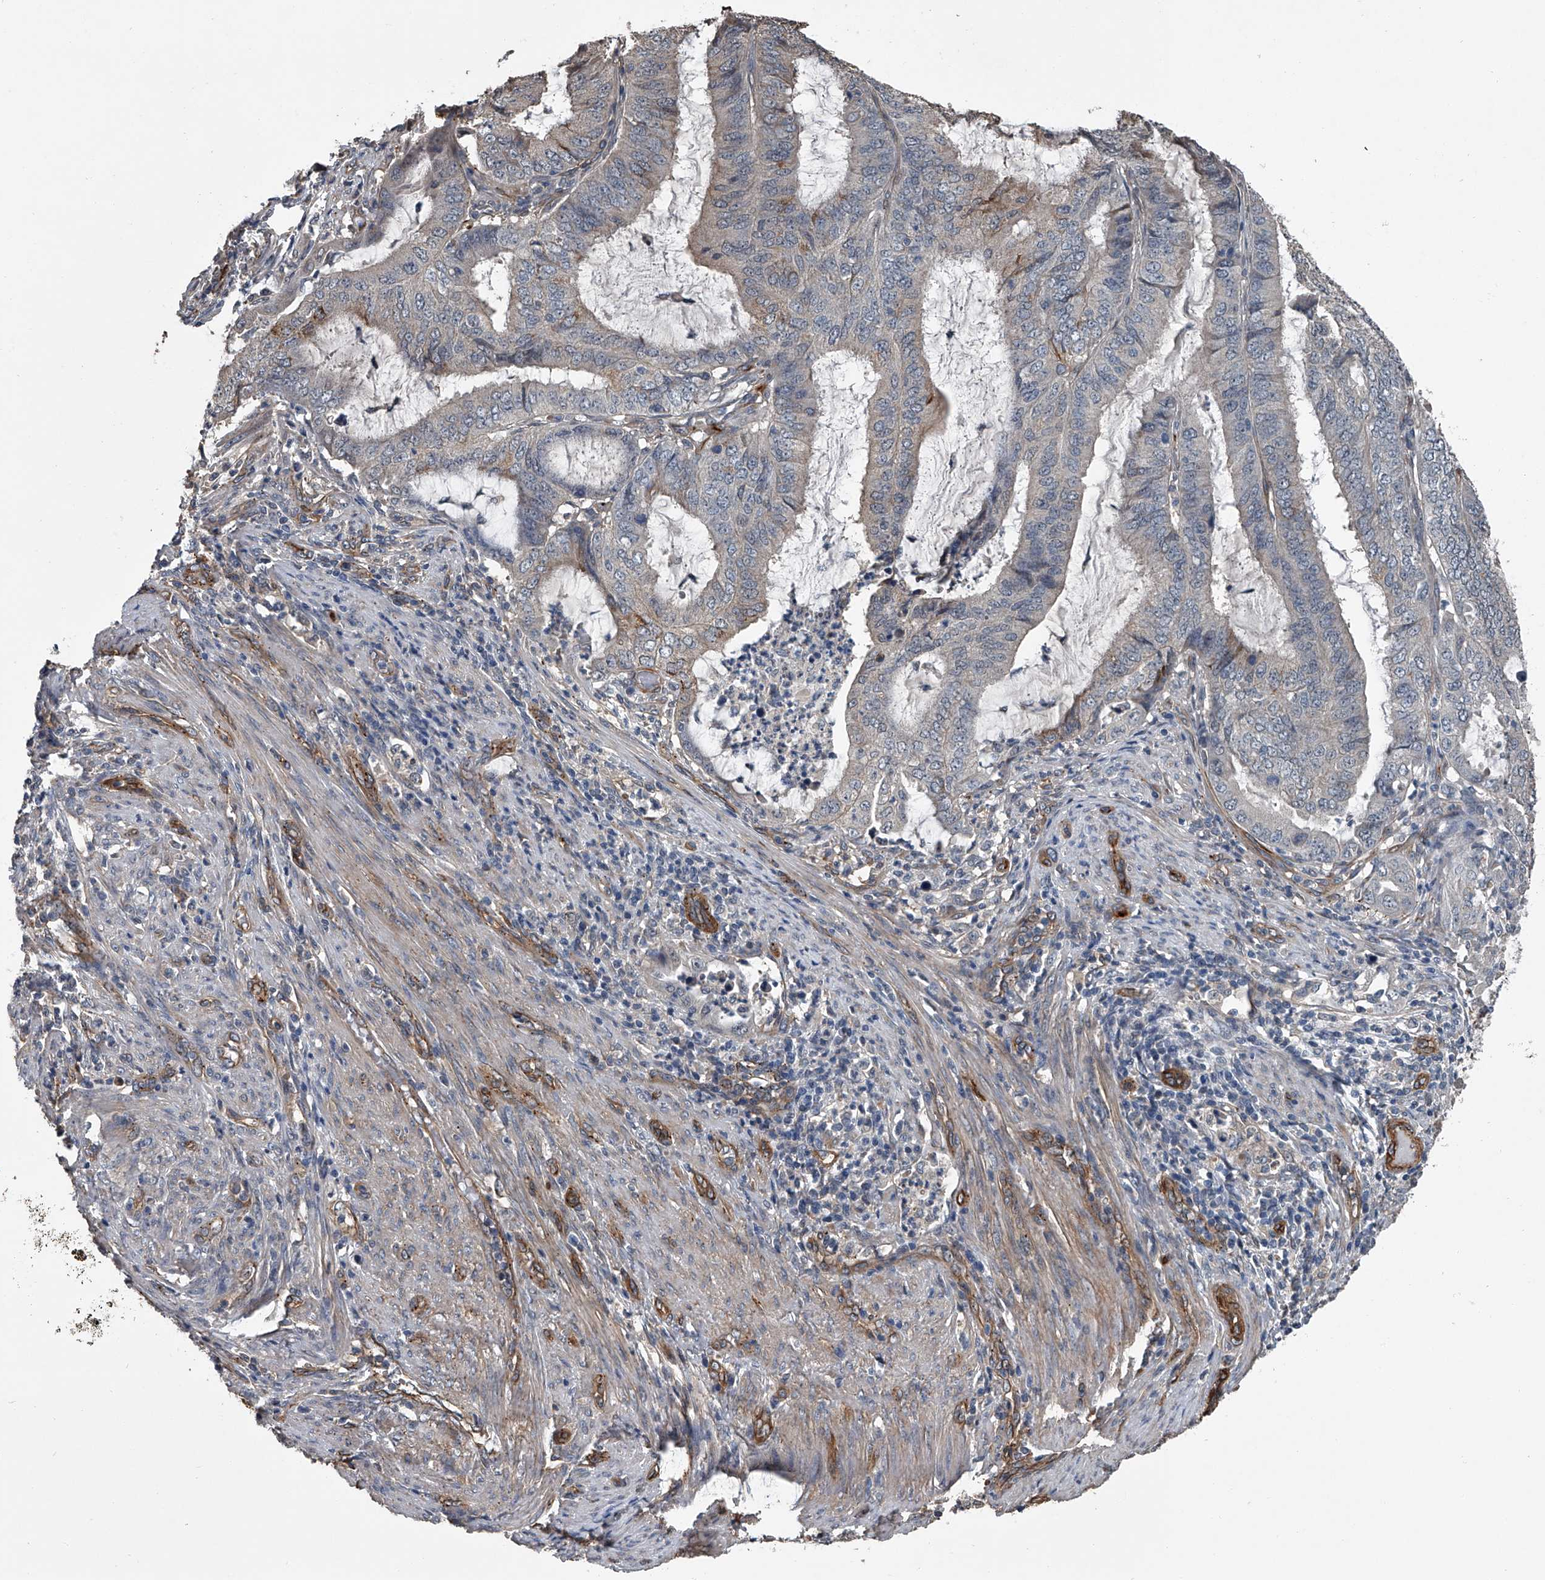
{"staining": {"intensity": "negative", "quantity": "none", "location": "none"}, "tissue": "endometrial cancer", "cell_type": "Tumor cells", "image_type": "cancer", "snomed": [{"axis": "morphology", "description": "Adenocarcinoma, NOS"}, {"axis": "topography", "description": "Endometrium"}], "caption": "IHC of human adenocarcinoma (endometrial) reveals no staining in tumor cells.", "gene": "LDLRAD2", "patient": {"sex": "female", "age": 51}}